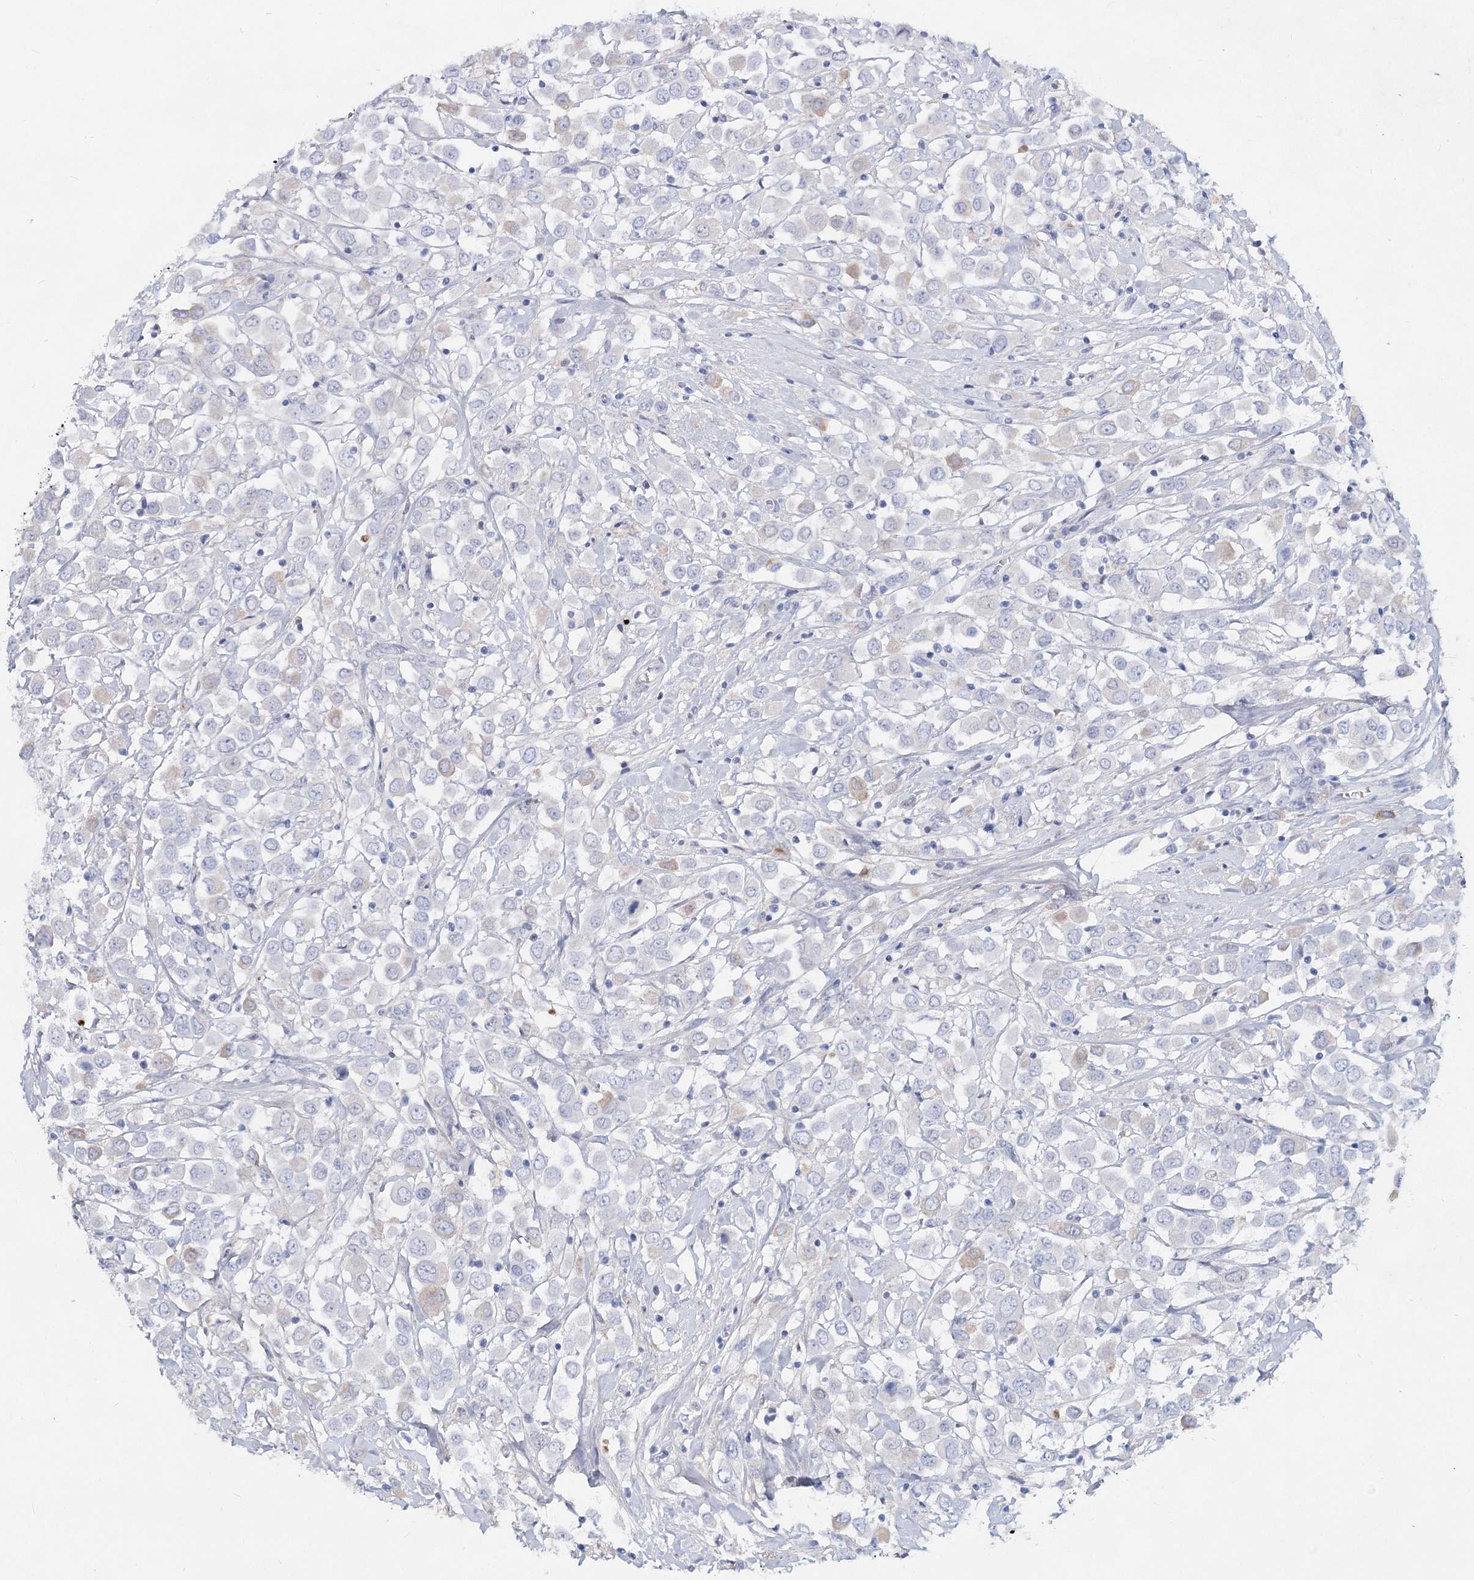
{"staining": {"intensity": "negative", "quantity": "none", "location": "none"}, "tissue": "breast cancer", "cell_type": "Tumor cells", "image_type": "cancer", "snomed": [{"axis": "morphology", "description": "Duct carcinoma"}, {"axis": "topography", "description": "Breast"}], "caption": "High magnification brightfield microscopy of breast invasive ductal carcinoma stained with DAB (3,3'-diaminobenzidine) (brown) and counterstained with hematoxylin (blue): tumor cells show no significant staining.", "gene": "TASOR2", "patient": {"sex": "female", "age": 61}}